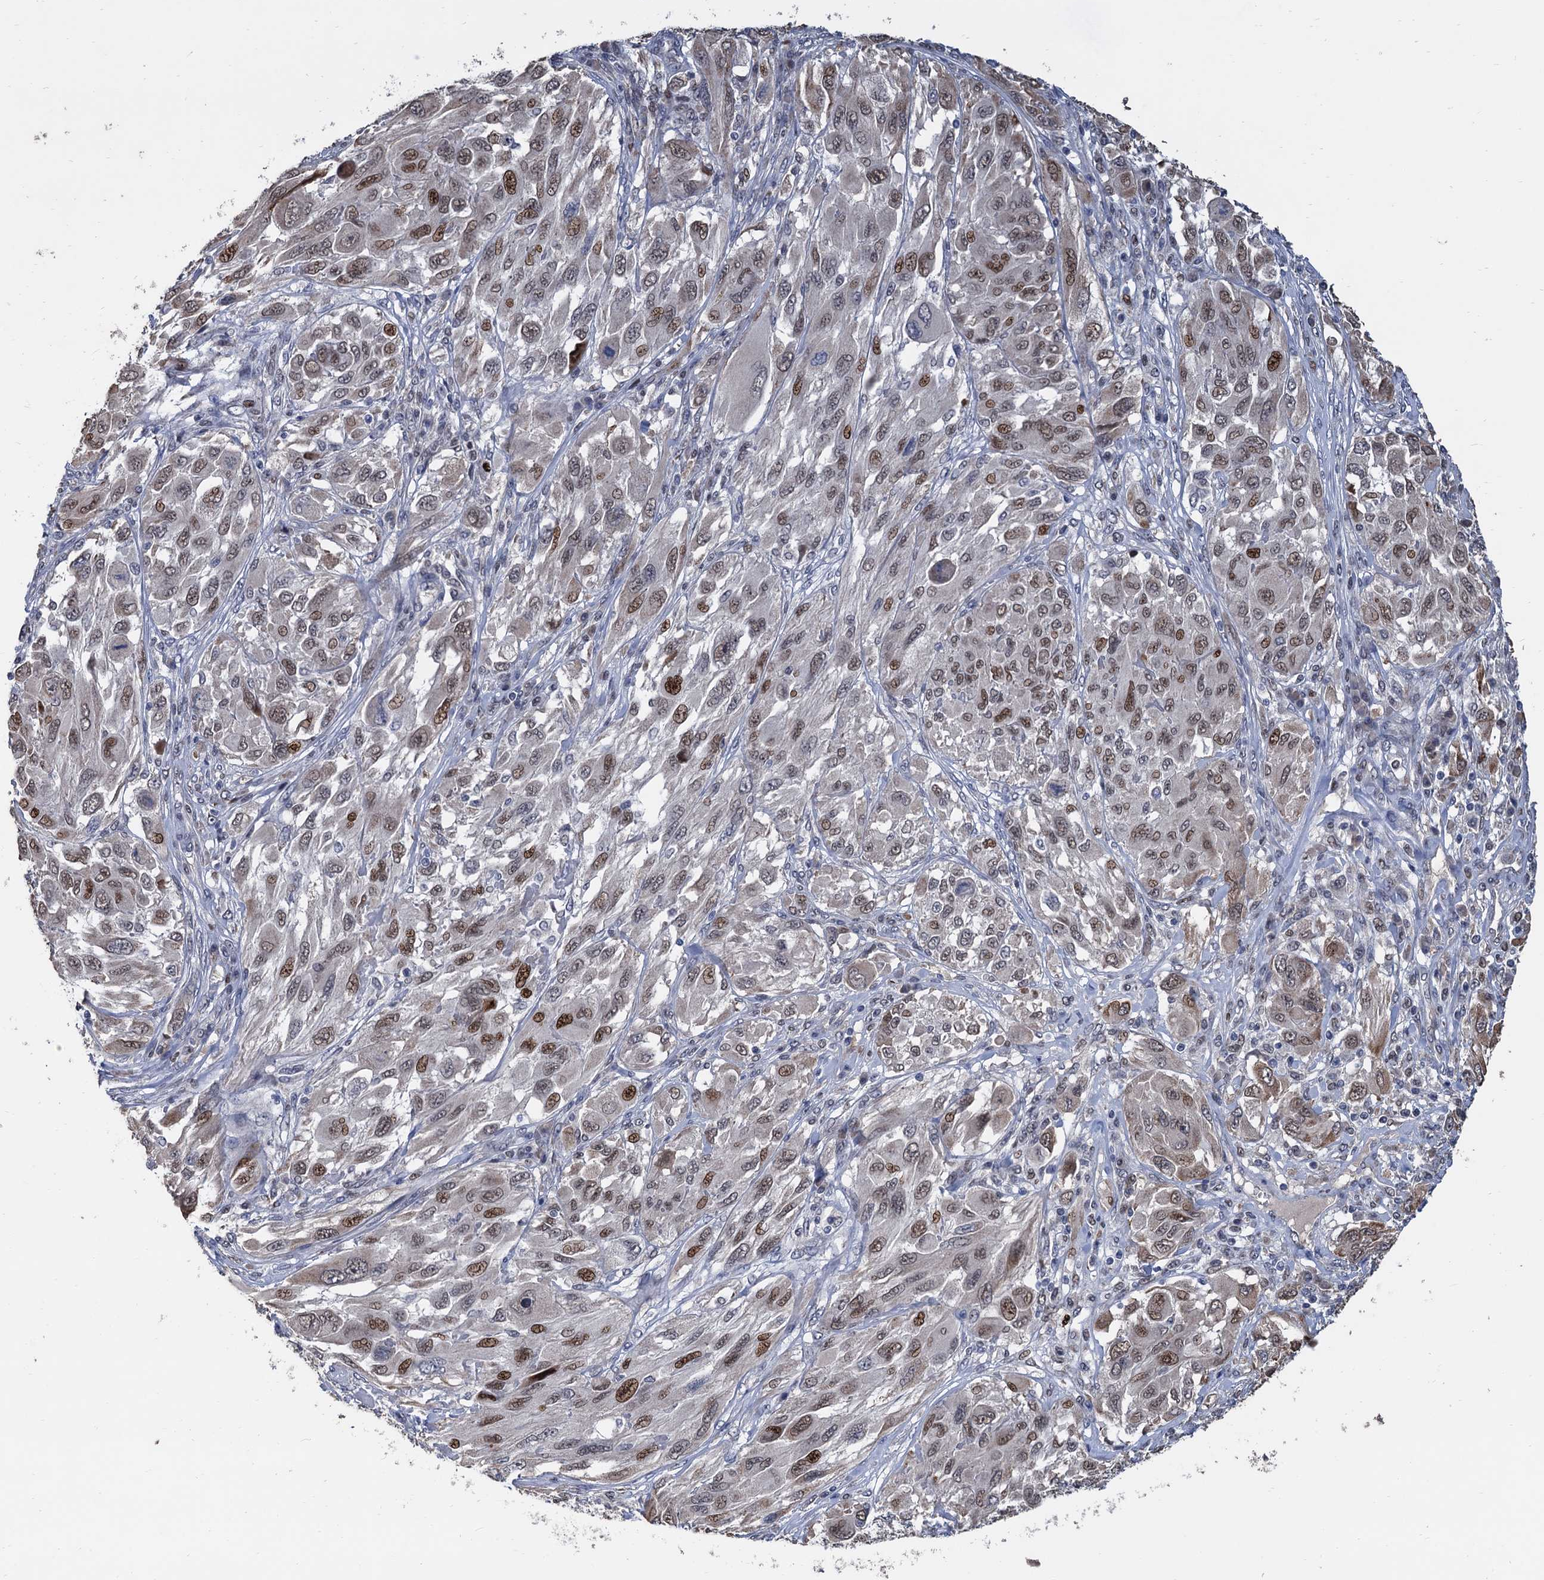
{"staining": {"intensity": "moderate", "quantity": "25%-75%", "location": "nuclear"}, "tissue": "melanoma", "cell_type": "Tumor cells", "image_type": "cancer", "snomed": [{"axis": "morphology", "description": "Malignant melanoma, NOS"}, {"axis": "topography", "description": "Skin"}], "caption": "Moderate nuclear protein expression is identified in about 25%-75% of tumor cells in melanoma. The staining is performed using DAB brown chromogen to label protein expression. The nuclei are counter-stained blue using hematoxylin.", "gene": "TSEN34", "patient": {"sex": "female", "age": 91}}